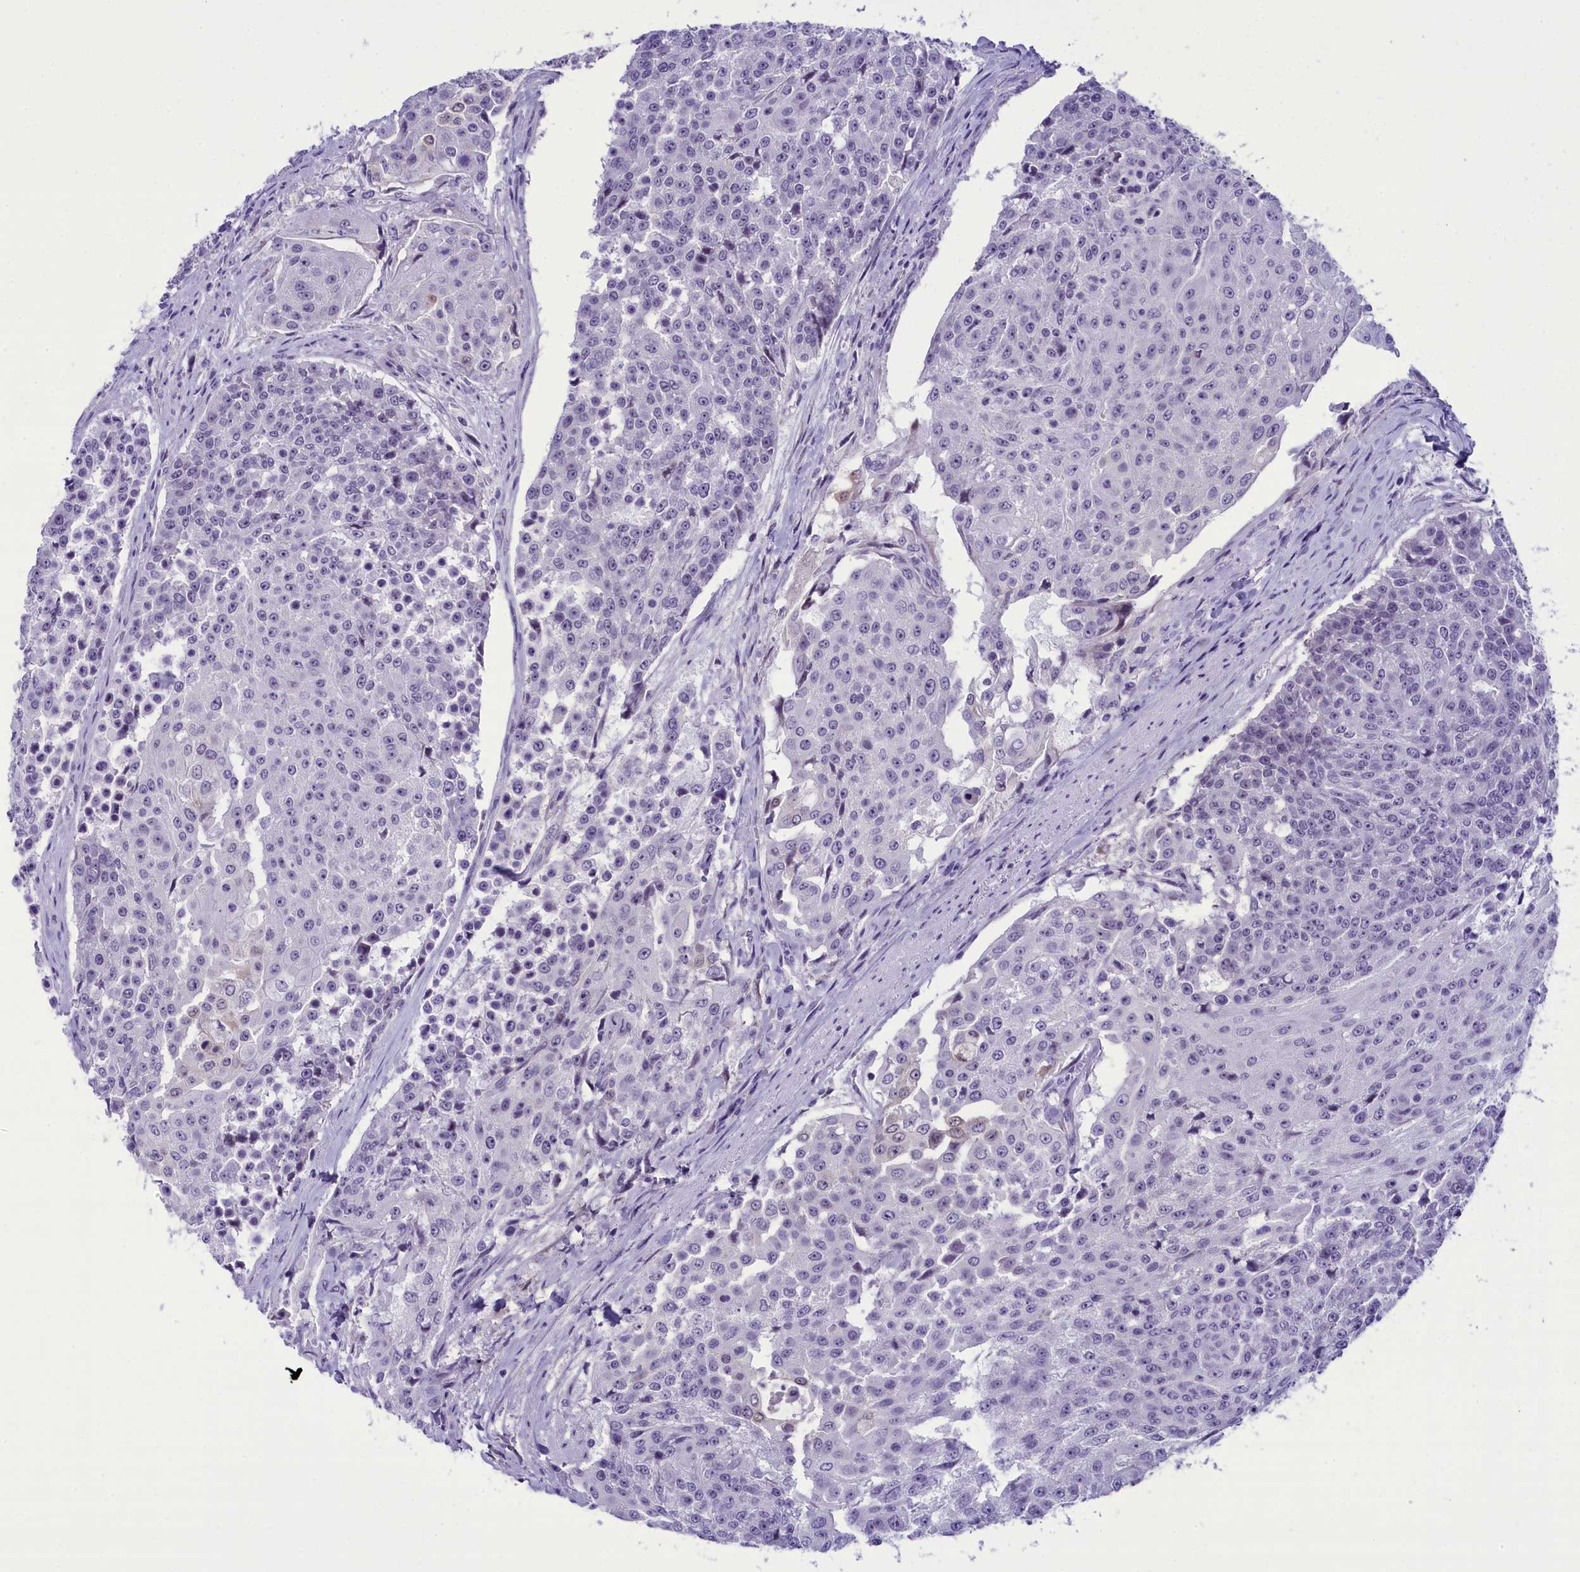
{"staining": {"intensity": "negative", "quantity": "none", "location": "none"}, "tissue": "urothelial cancer", "cell_type": "Tumor cells", "image_type": "cancer", "snomed": [{"axis": "morphology", "description": "Urothelial carcinoma, High grade"}, {"axis": "topography", "description": "Urinary bladder"}], "caption": "An IHC photomicrograph of urothelial cancer is shown. There is no staining in tumor cells of urothelial cancer.", "gene": "PRR15", "patient": {"sex": "female", "age": 63}}